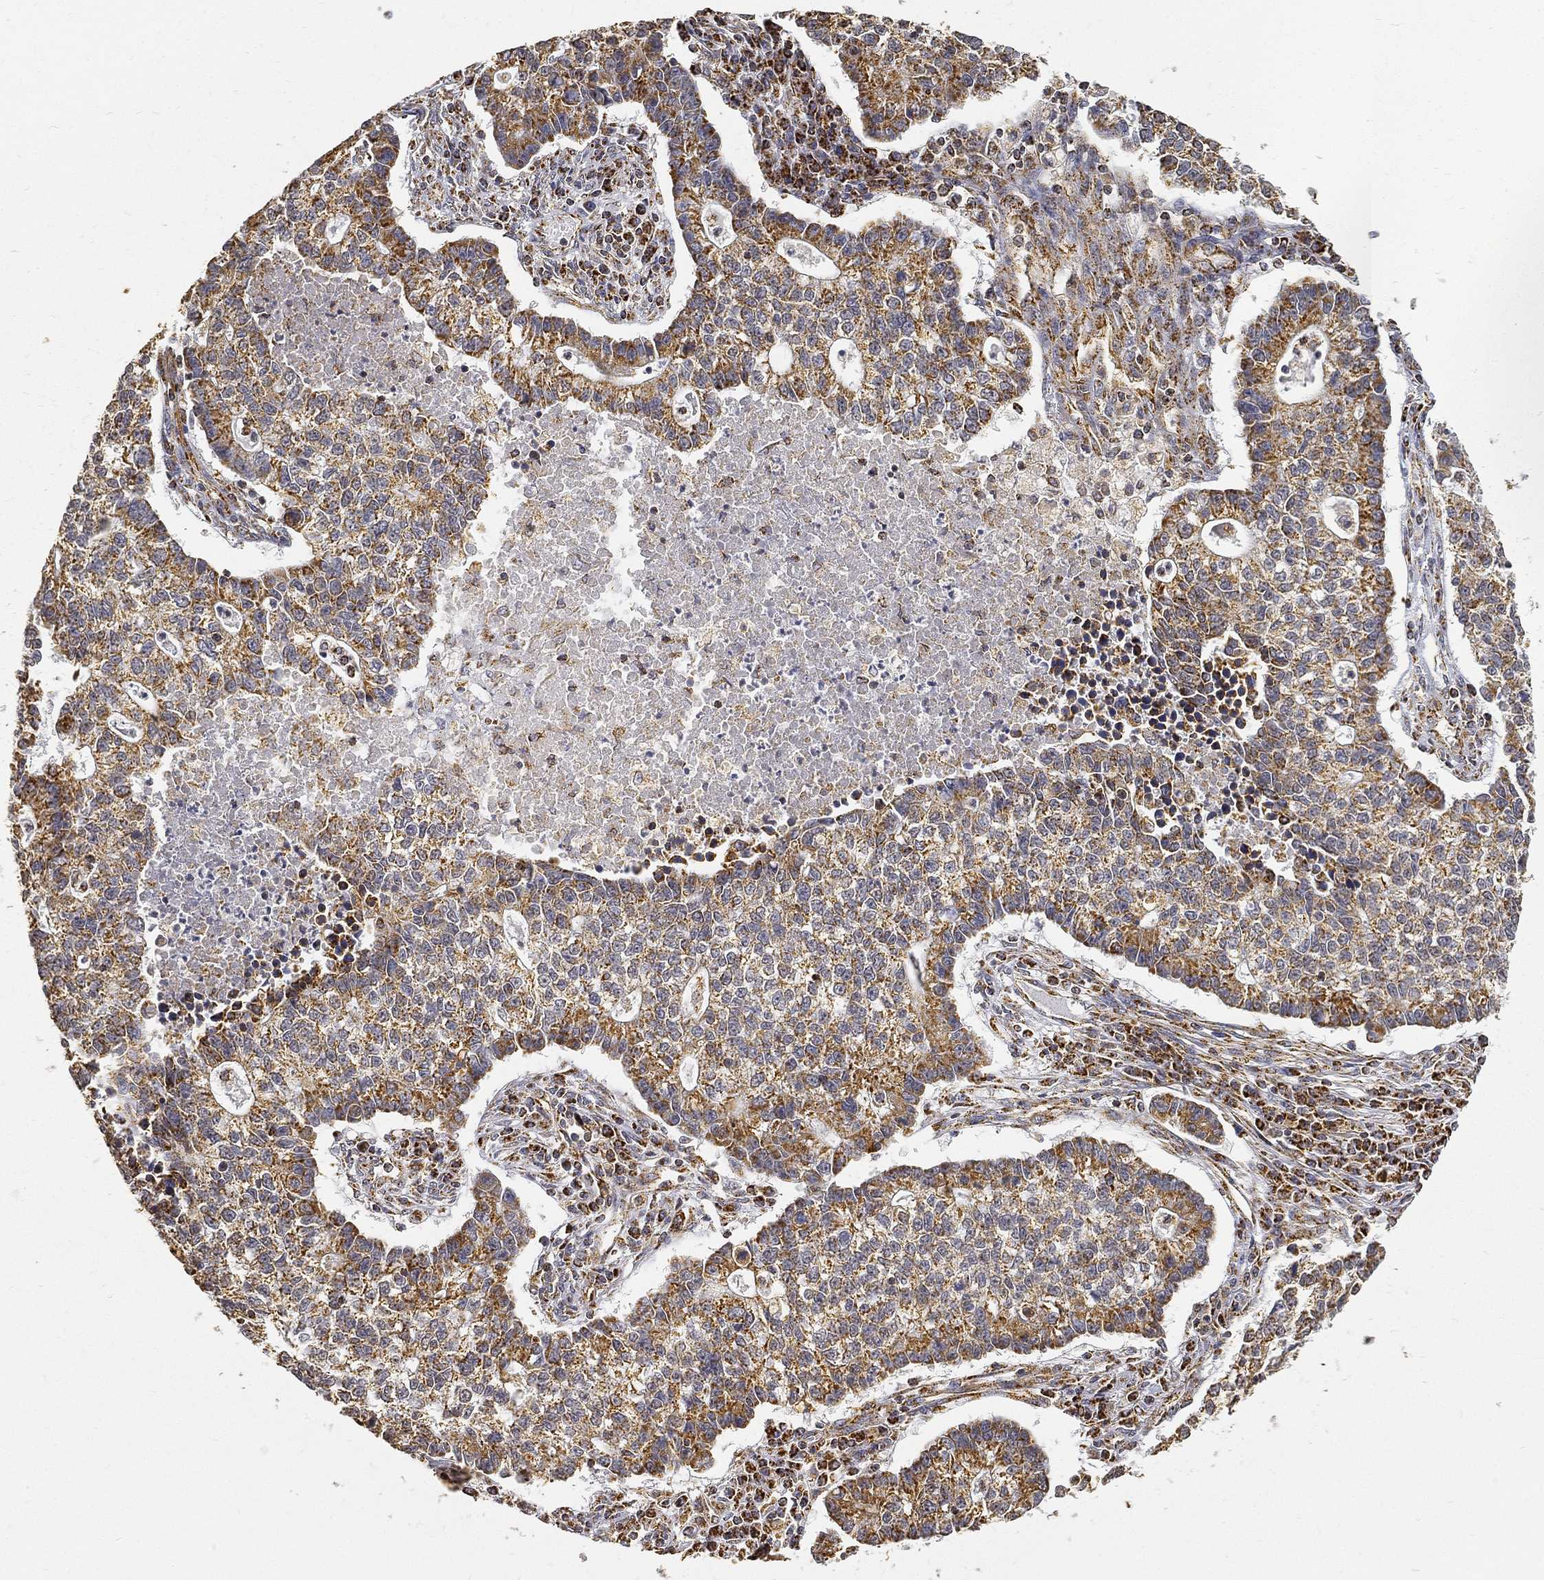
{"staining": {"intensity": "moderate", "quantity": ">75%", "location": "cytoplasmic/membranous"}, "tissue": "lung cancer", "cell_type": "Tumor cells", "image_type": "cancer", "snomed": [{"axis": "morphology", "description": "Adenocarcinoma, NOS"}, {"axis": "topography", "description": "Lung"}], "caption": "Protein expression analysis of lung adenocarcinoma exhibits moderate cytoplasmic/membranous expression in about >75% of tumor cells.", "gene": "NDUFAB1", "patient": {"sex": "male", "age": 57}}